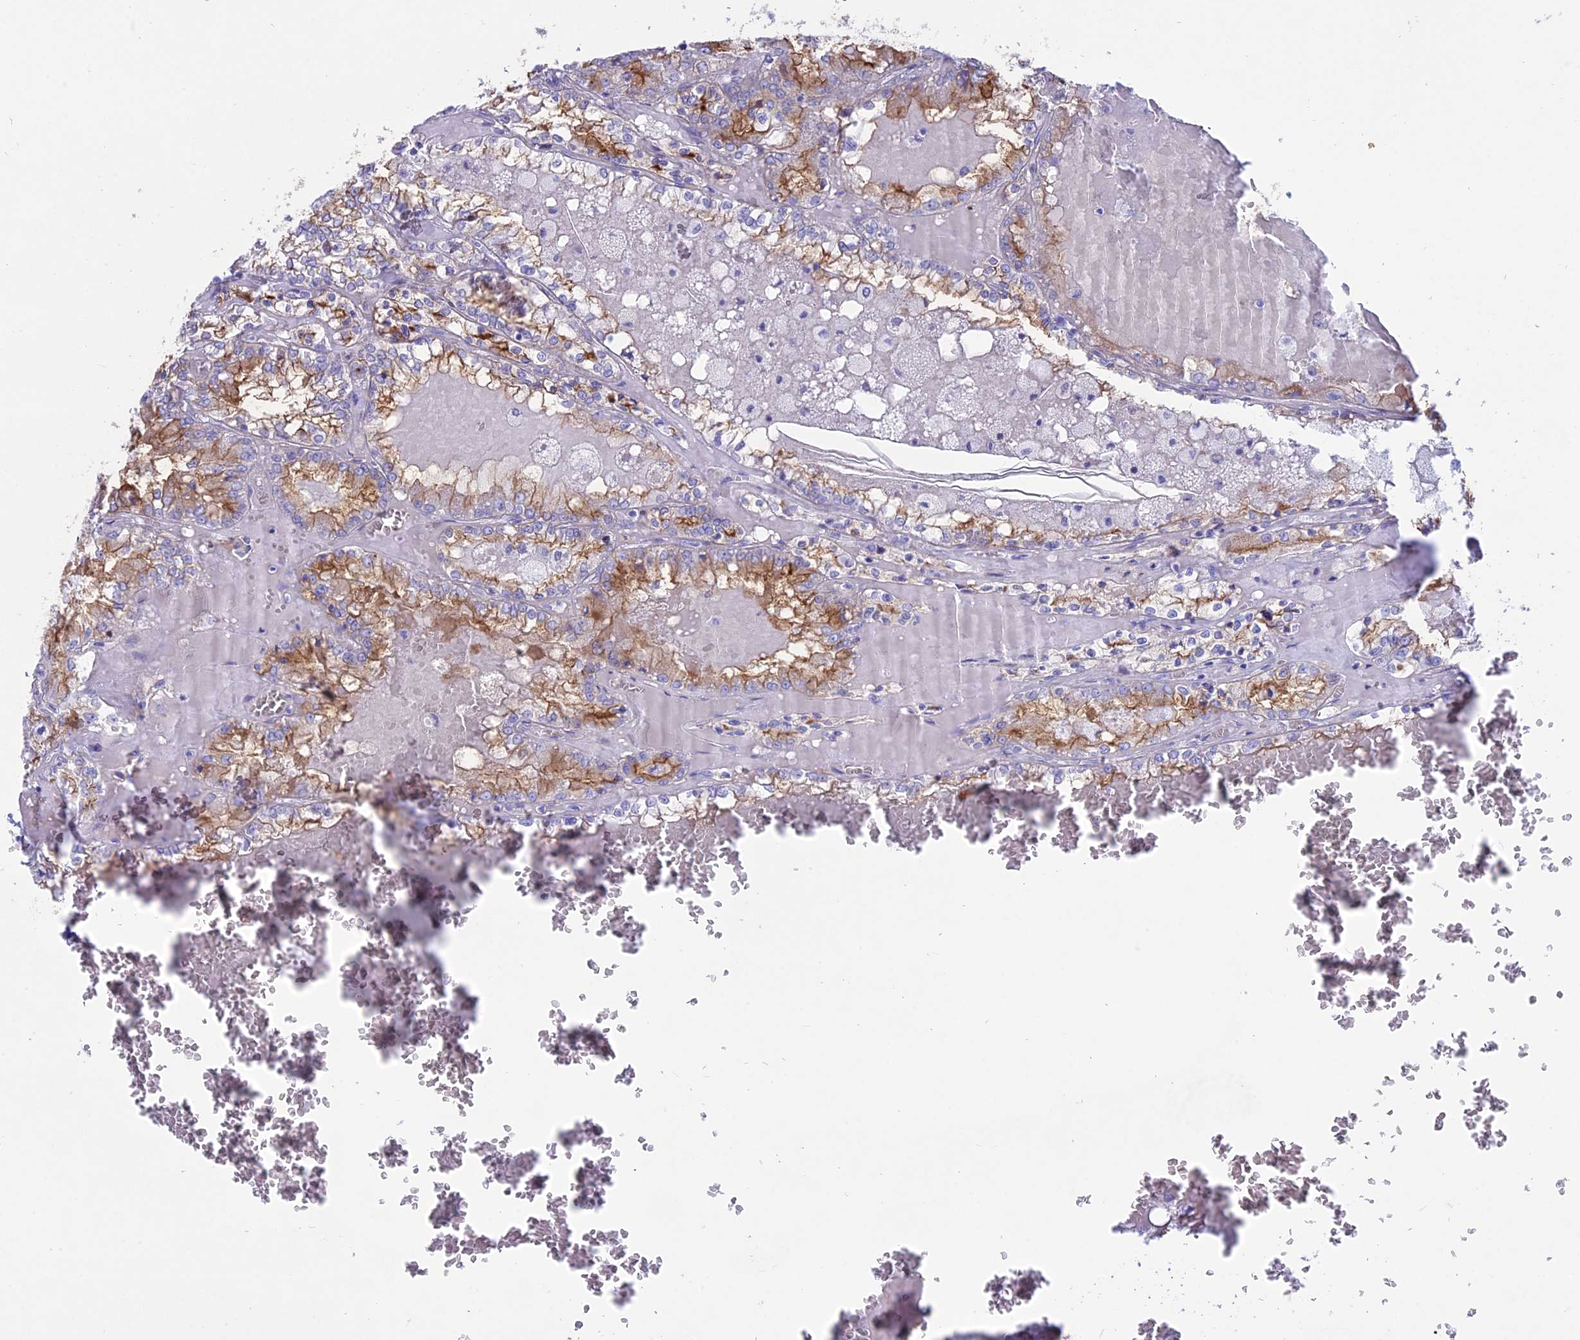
{"staining": {"intensity": "moderate", "quantity": "25%-75%", "location": "cytoplasmic/membranous"}, "tissue": "renal cancer", "cell_type": "Tumor cells", "image_type": "cancer", "snomed": [{"axis": "morphology", "description": "Adenocarcinoma, NOS"}, {"axis": "topography", "description": "Kidney"}], "caption": "IHC image of neoplastic tissue: human renal adenocarcinoma stained using IHC demonstrates medium levels of moderate protein expression localized specifically in the cytoplasmic/membranous of tumor cells, appearing as a cytoplasmic/membranous brown color.", "gene": "OR2AE1", "patient": {"sex": "female", "age": 56}}